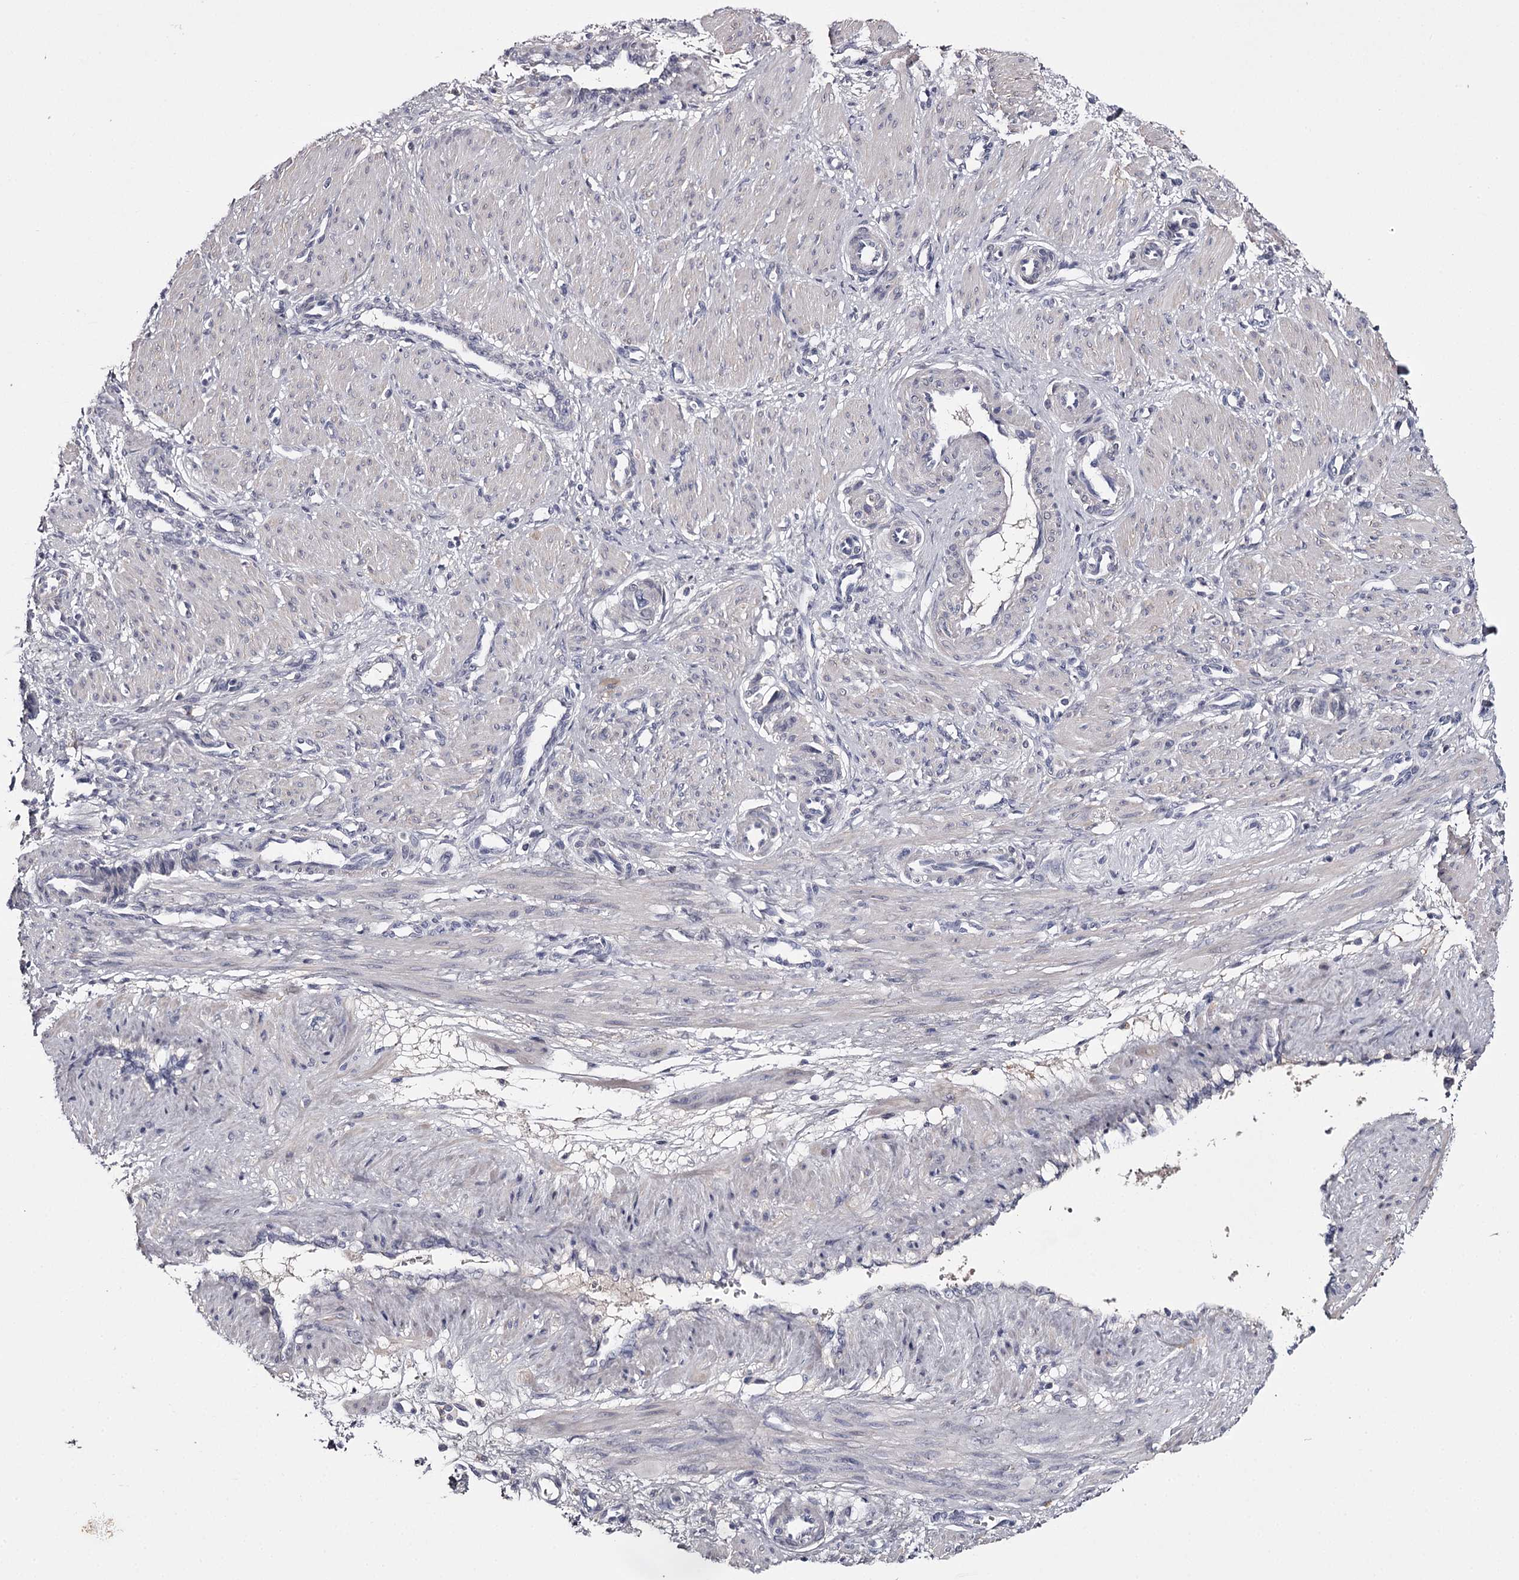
{"staining": {"intensity": "negative", "quantity": "none", "location": "none"}, "tissue": "smooth muscle", "cell_type": "Smooth muscle cells", "image_type": "normal", "snomed": [{"axis": "morphology", "description": "Normal tissue, NOS"}, {"axis": "topography", "description": "Endometrium"}], "caption": "Protein analysis of normal smooth muscle exhibits no significant expression in smooth muscle cells.", "gene": "FDXACB1", "patient": {"sex": "female", "age": 33}}